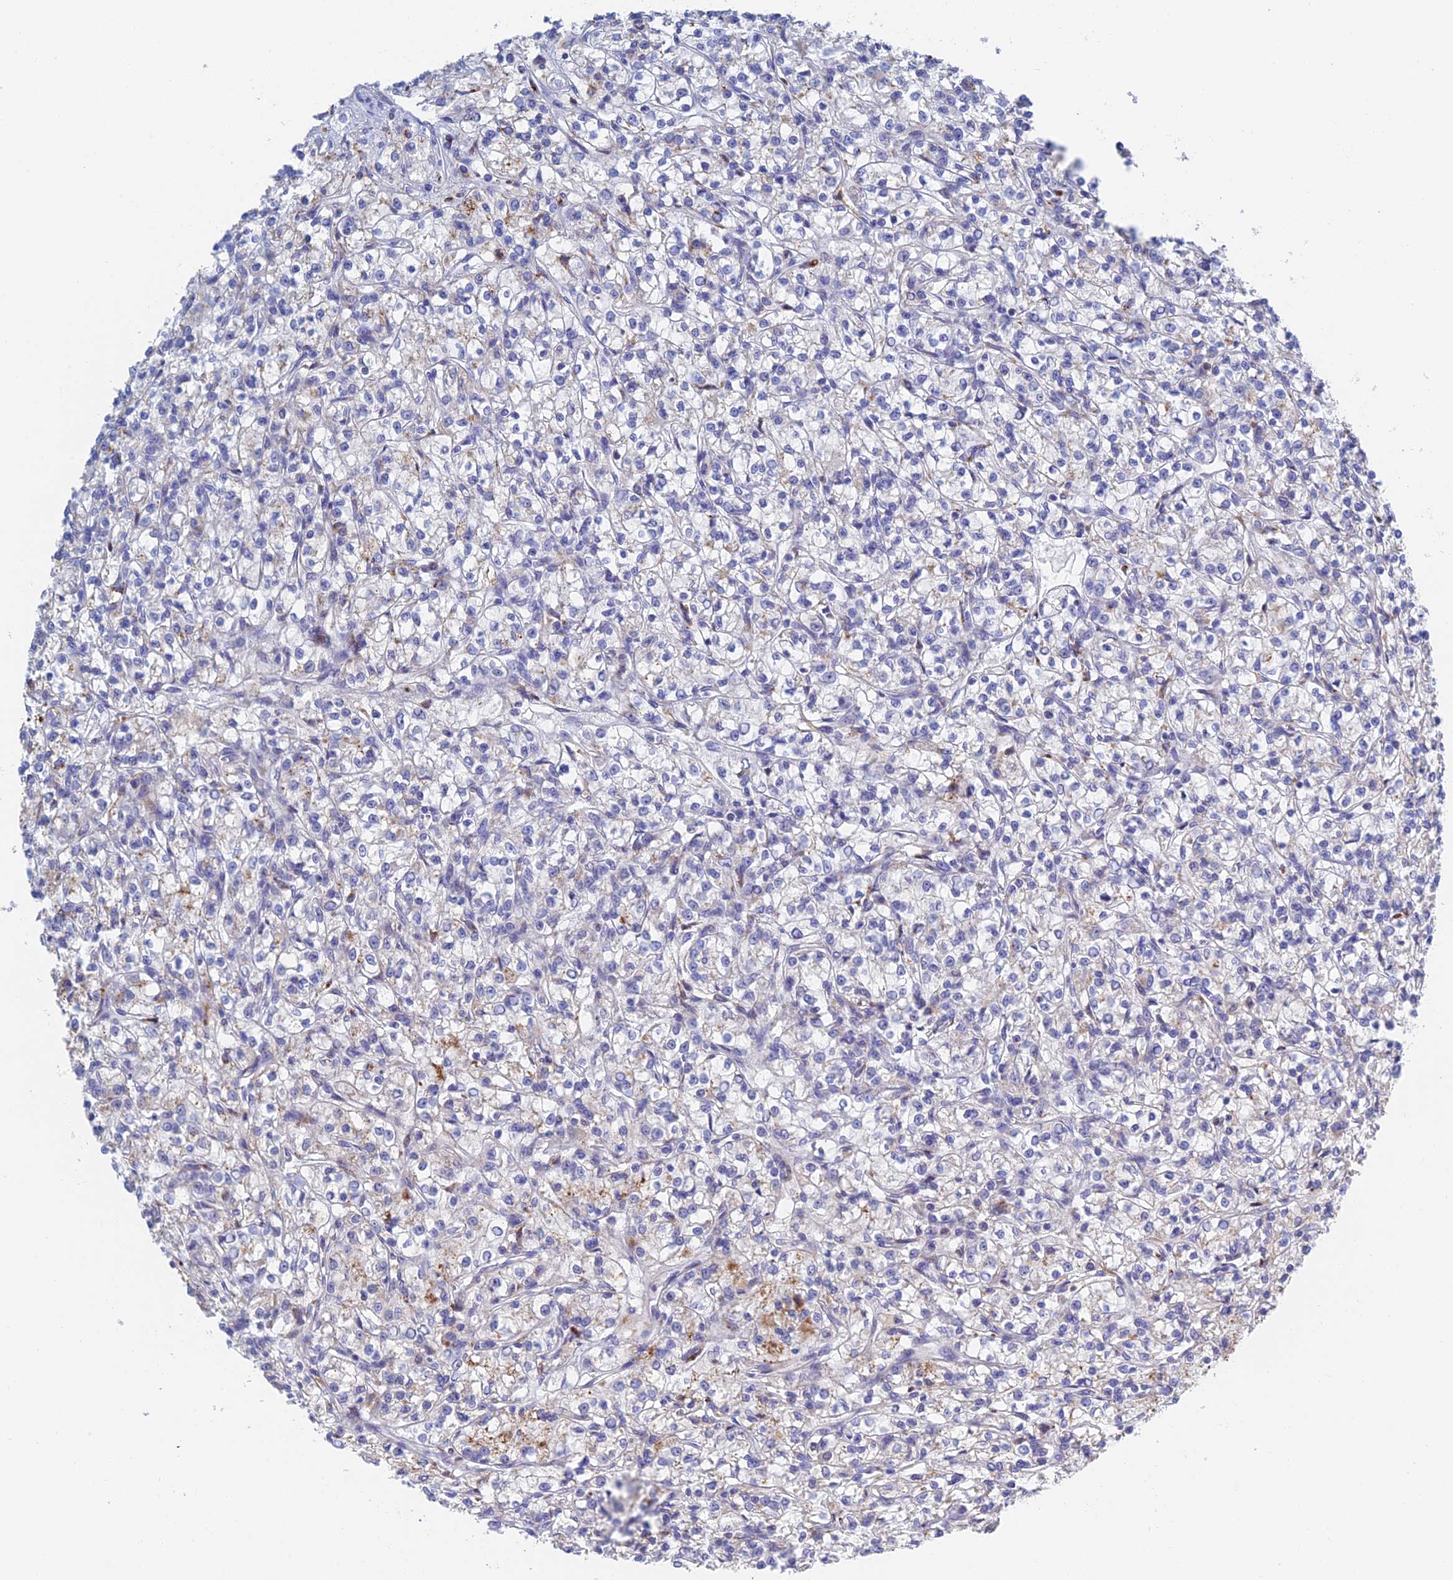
{"staining": {"intensity": "weak", "quantity": "<25%", "location": "cytoplasmic/membranous"}, "tissue": "renal cancer", "cell_type": "Tumor cells", "image_type": "cancer", "snomed": [{"axis": "morphology", "description": "Adenocarcinoma, NOS"}, {"axis": "topography", "description": "Kidney"}], "caption": "High power microscopy micrograph of an immunohistochemistry micrograph of renal cancer, revealing no significant expression in tumor cells.", "gene": "RPGRIP1L", "patient": {"sex": "female", "age": 59}}